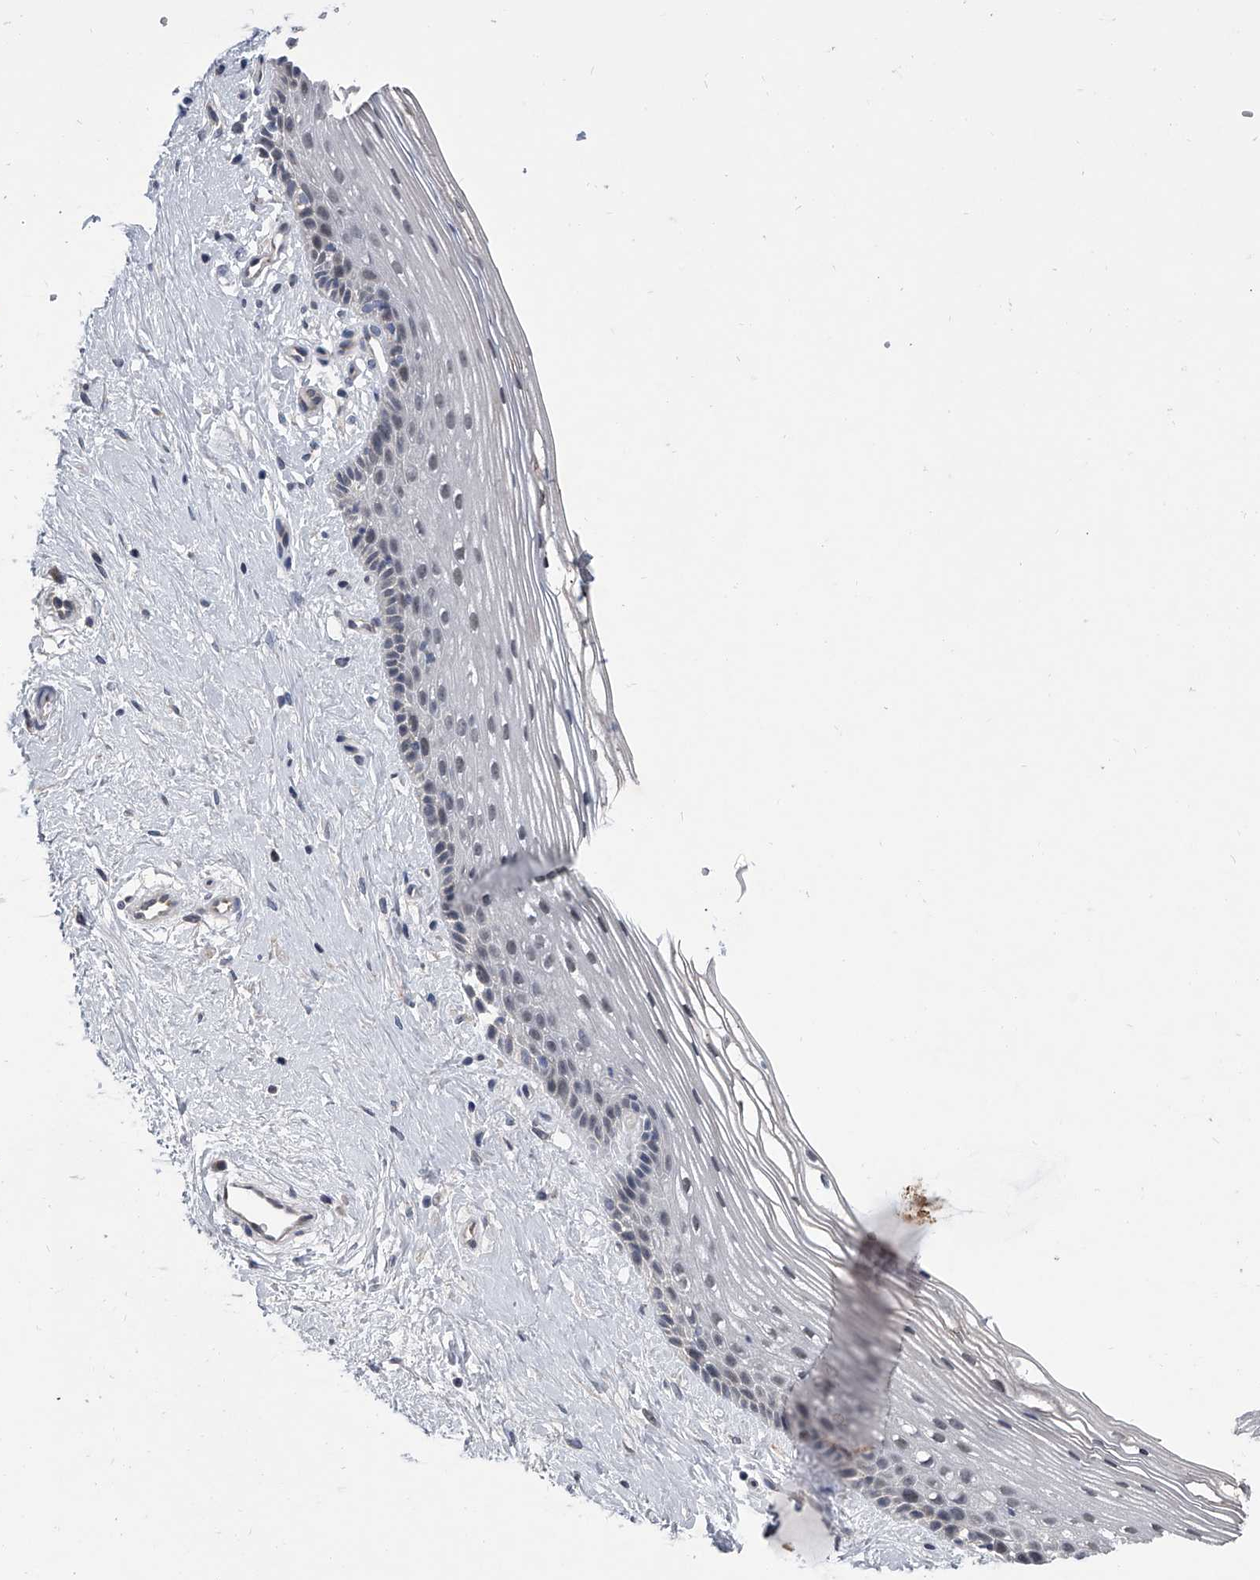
{"staining": {"intensity": "negative", "quantity": "none", "location": "none"}, "tissue": "vagina", "cell_type": "Squamous epithelial cells", "image_type": "normal", "snomed": [{"axis": "morphology", "description": "Normal tissue, NOS"}, {"axis": "topography", "description": "Vagina"}], "caption": "Image shows no significant protein staining in squamous epithelial cells of benign vagina. (Brightfield microscopy of DAB (3,3'-diaminobenzidine) immunohistochemistry at high magnification).", "gene": "MAP4K3", "patient": {"sex": "female", "age": 46}}